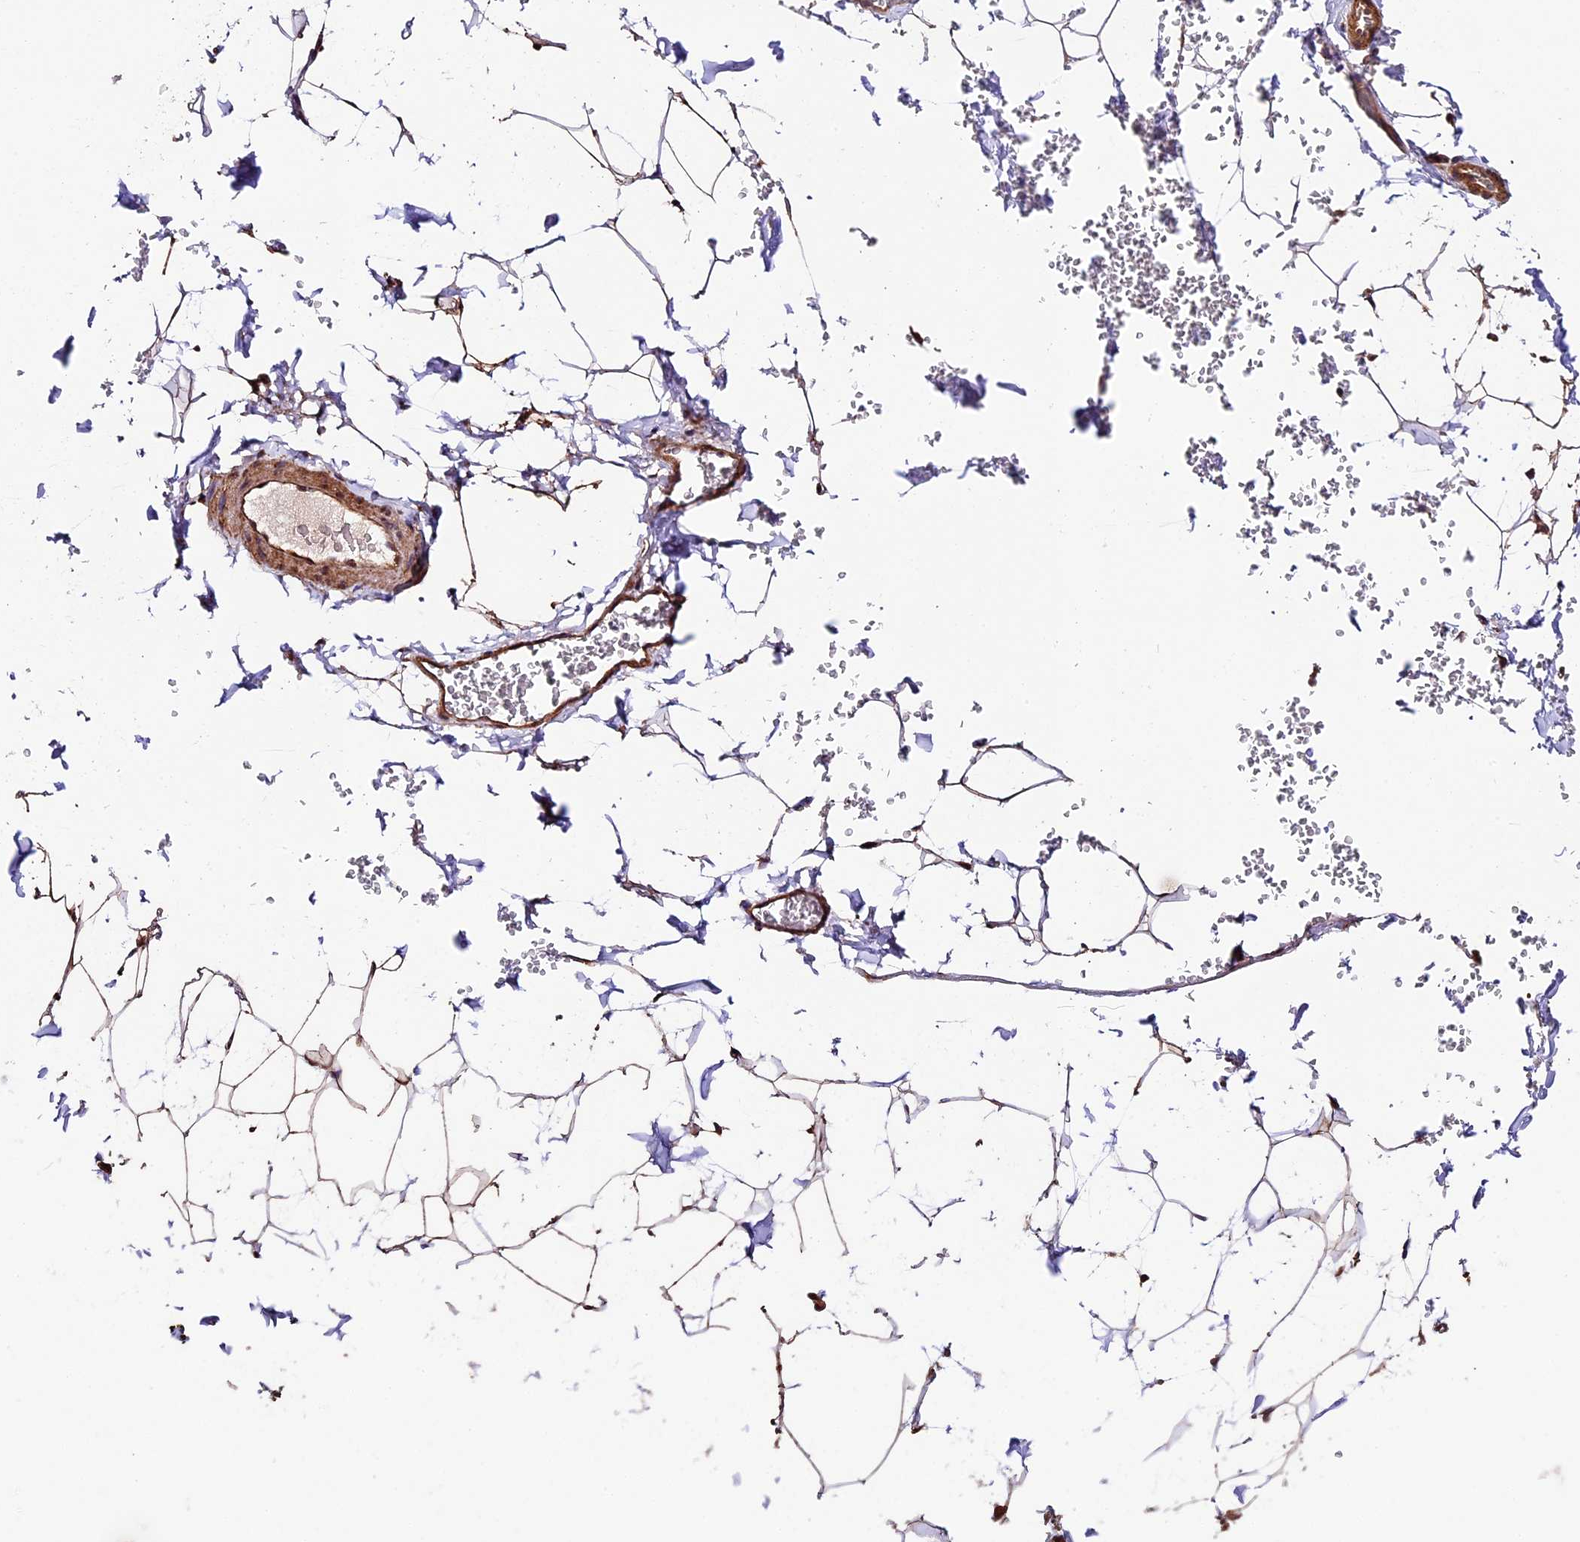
{"staining": {"intensity": "moderate", "quantity": ">75%", "location": "cytoplasmic/membranous"}, "tissue": "adipose tissue", "cell_type": "Adipocytes", "image_type": "normal", "snomed": [{"axis": "morphology", "description": "Normal tissue, NOS"}, {"axis": "topography", "description": "Gallbladder"}, {"axis": "topography", "description": "Peripheral nerve tissue"}], "caption": "Adipose tissue stained with a protein marker demonstrates moderate staining in adipocytes.", "gene": "LSM7", "patient": {"sex": "male", "age": 38}}